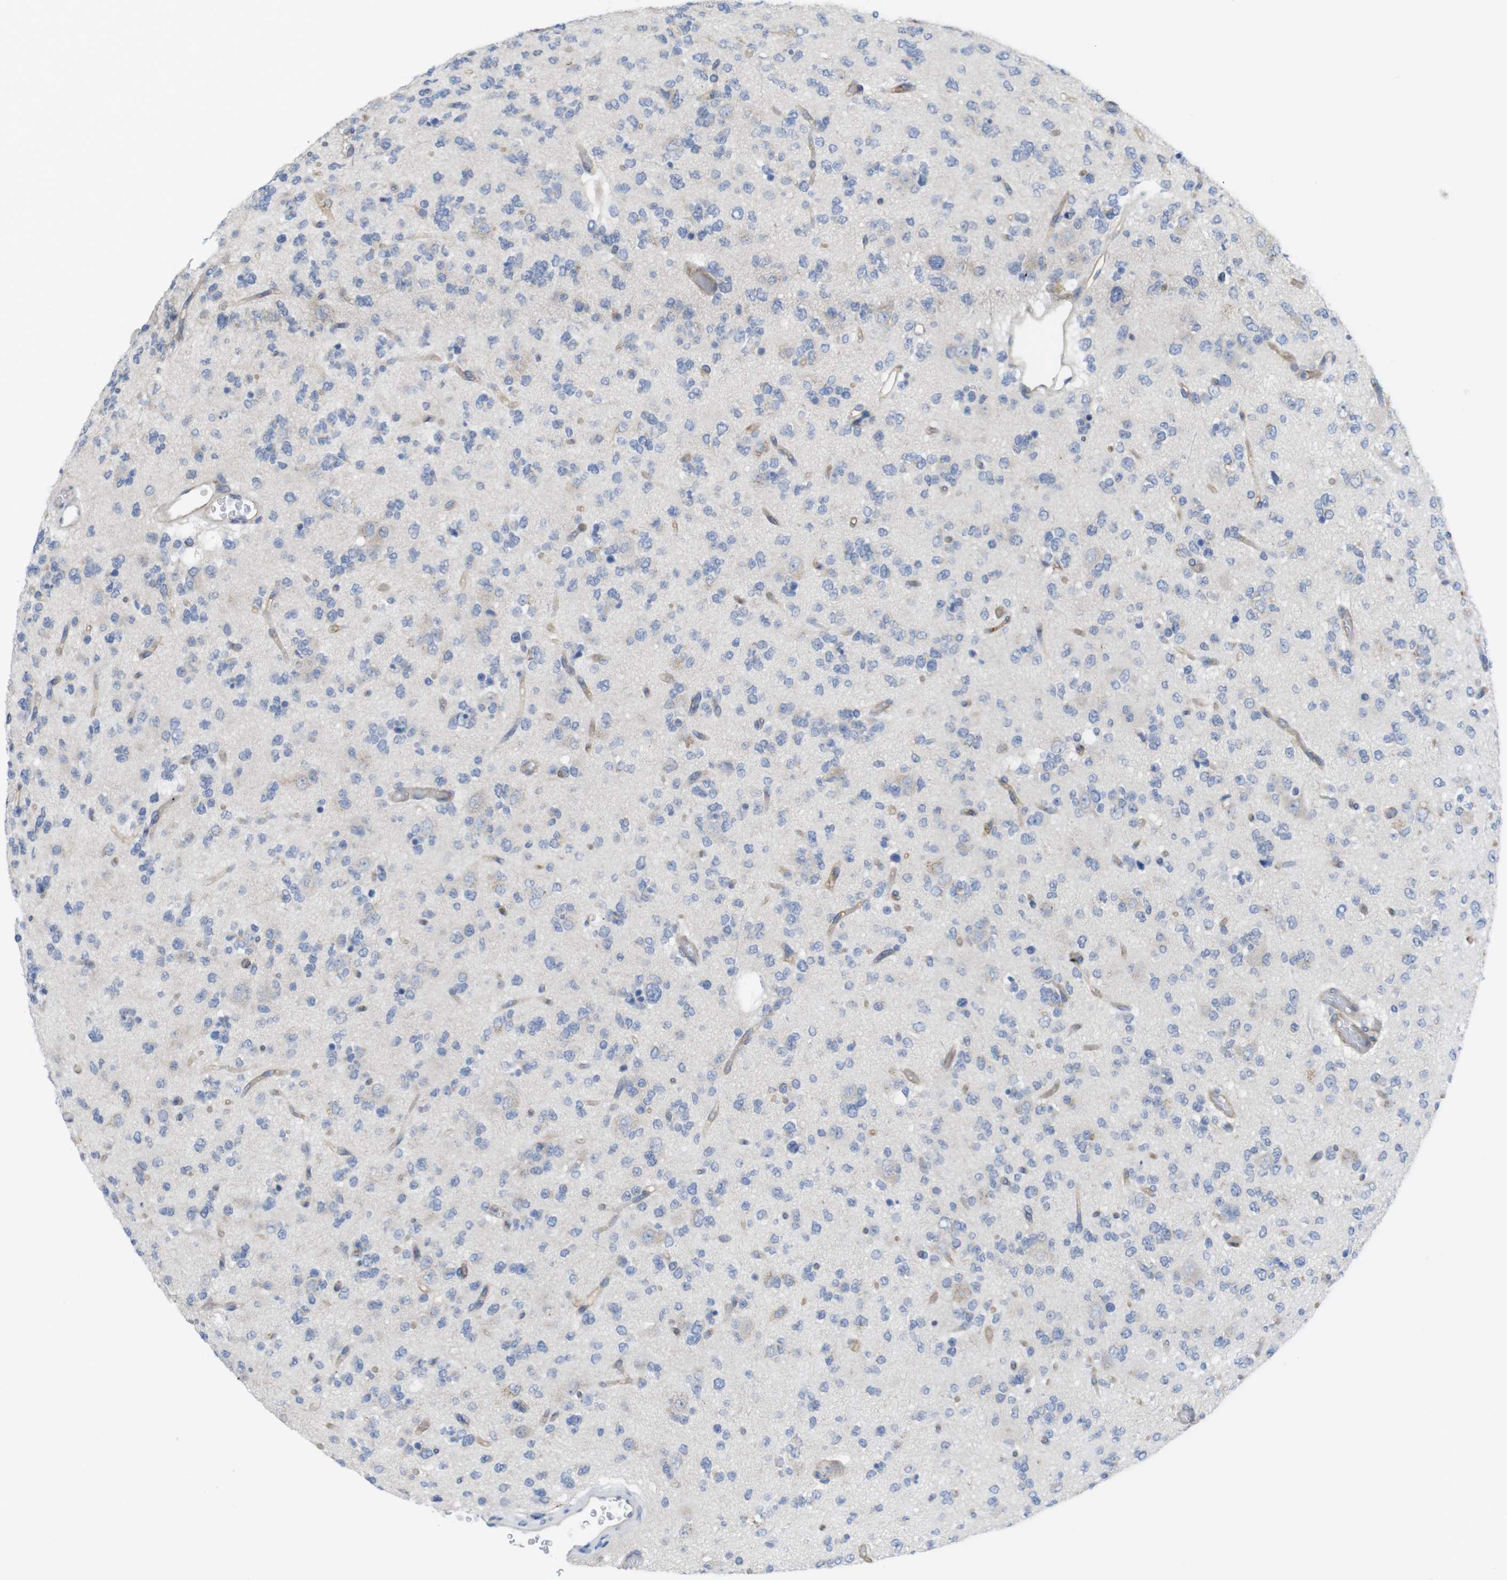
{"staining": {"intensity": "negative", "quantity": "none", "location": "none"}, "tissue": "glioma", "cell_type": "Tumor cells", "image_type": "cancer", "snomed": [{"axis": "morphology", "description": "Glioma, malignant, Low grade"}, {"axis": "topography", "description": "Brain"}], "caption": "Immunohistochemistry photomicrograph of human low-grade glioma (malignant) stained for a protein (brown), which demonstrates no positivity in tumor cells.", "gene": "CCR6", "patient": {"sex": "male", "age": 38}}